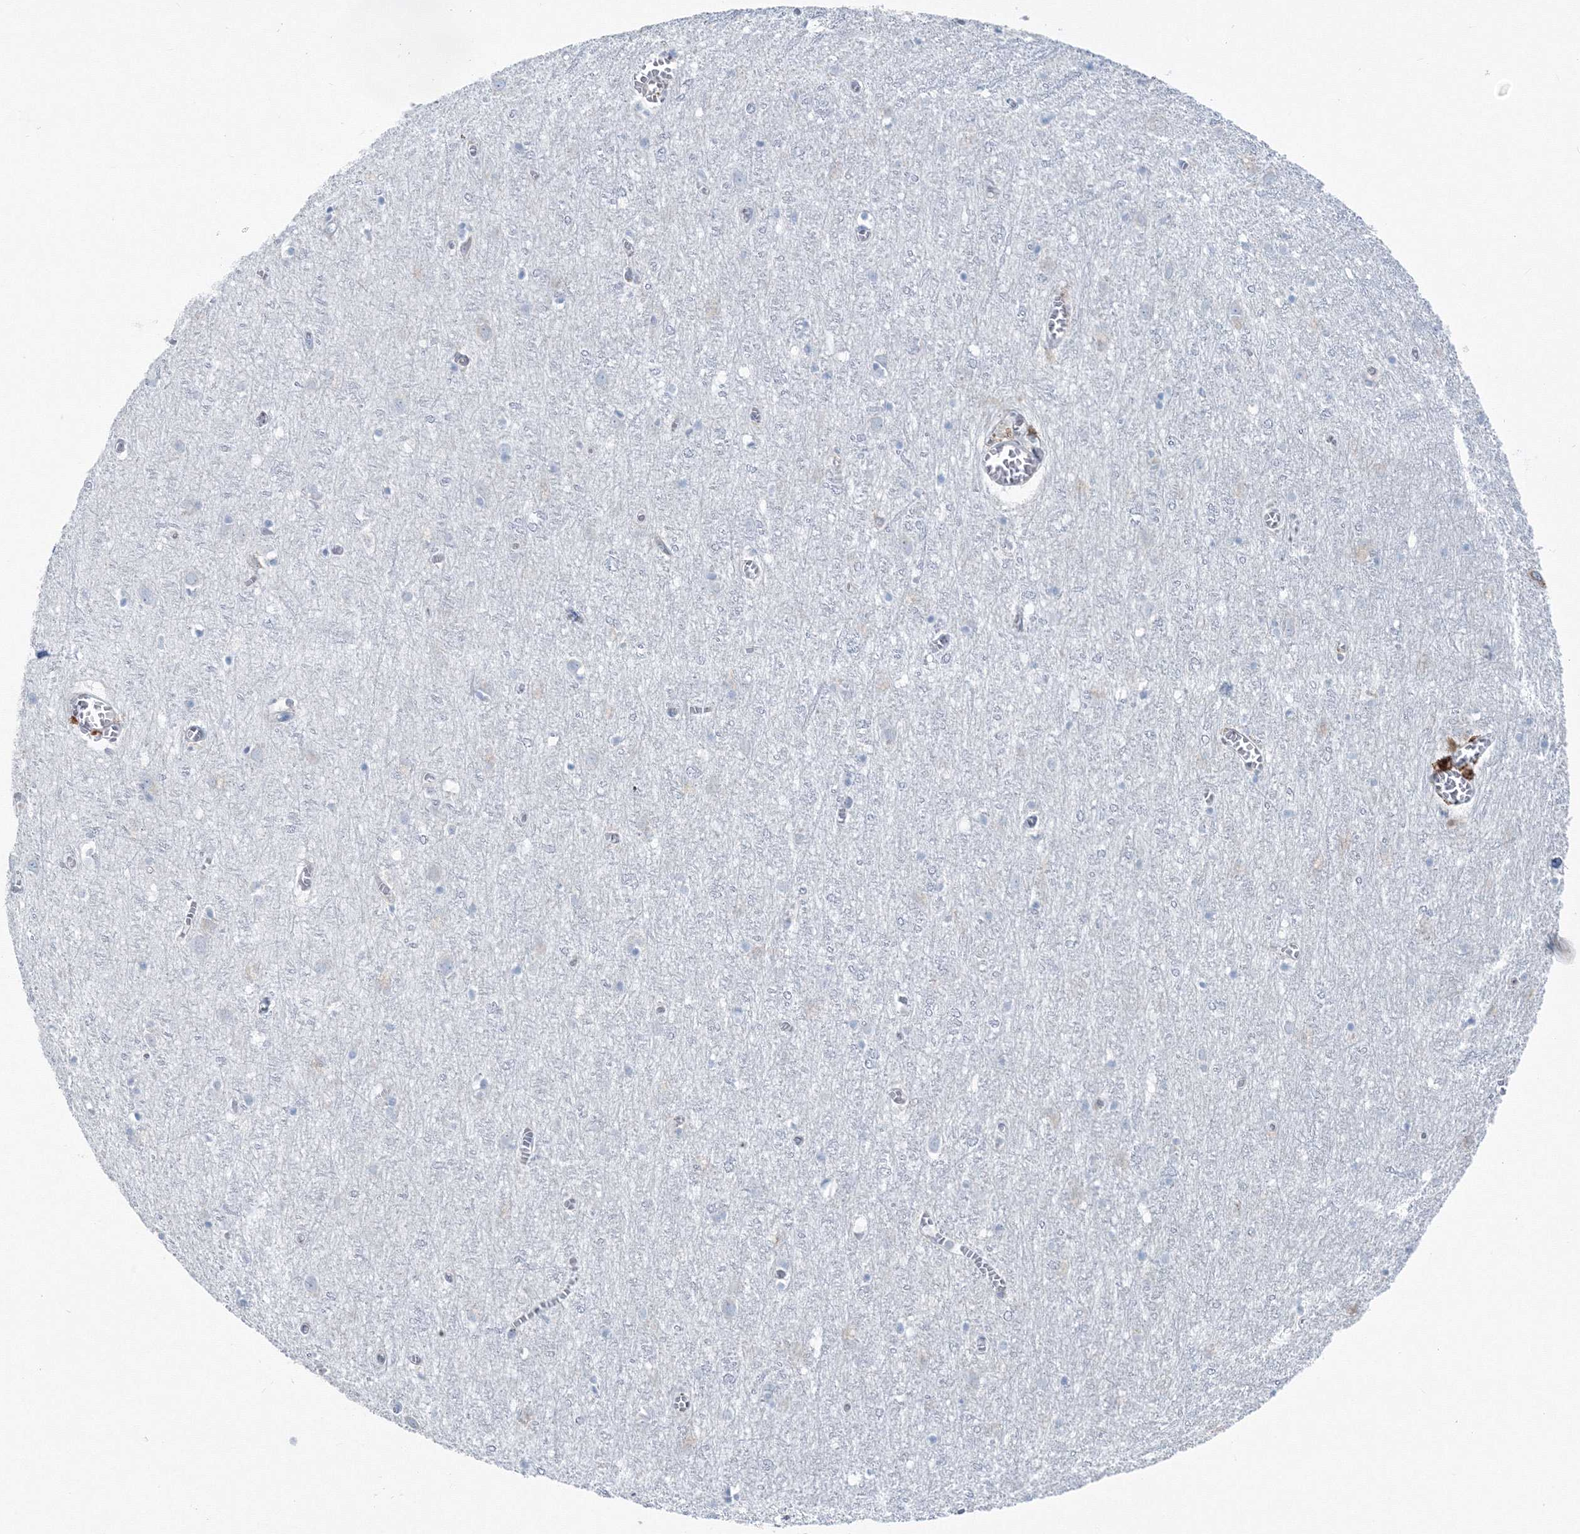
{"staining": {"intensity": "negative", "quantity": "none", "location": "none"}, "tissue": "cerebral cortex", "cell_type": "Endothelial cells", "image_type": "normal", "snomed": [{"axis": "morphology", "description": "Normal tissue, NOS"}, {"axis": "topography", "description": "Cerebral cortex"}], "caption": "The micrograph displays no staining of endothelial cells in normal cerebral cortex. (DAB (3,3'-diaminobenzidine) immunohistochemistry, high magnification).", "gene": "ENSG00000285283", "patient": {"sex": "female", "age": 64}}